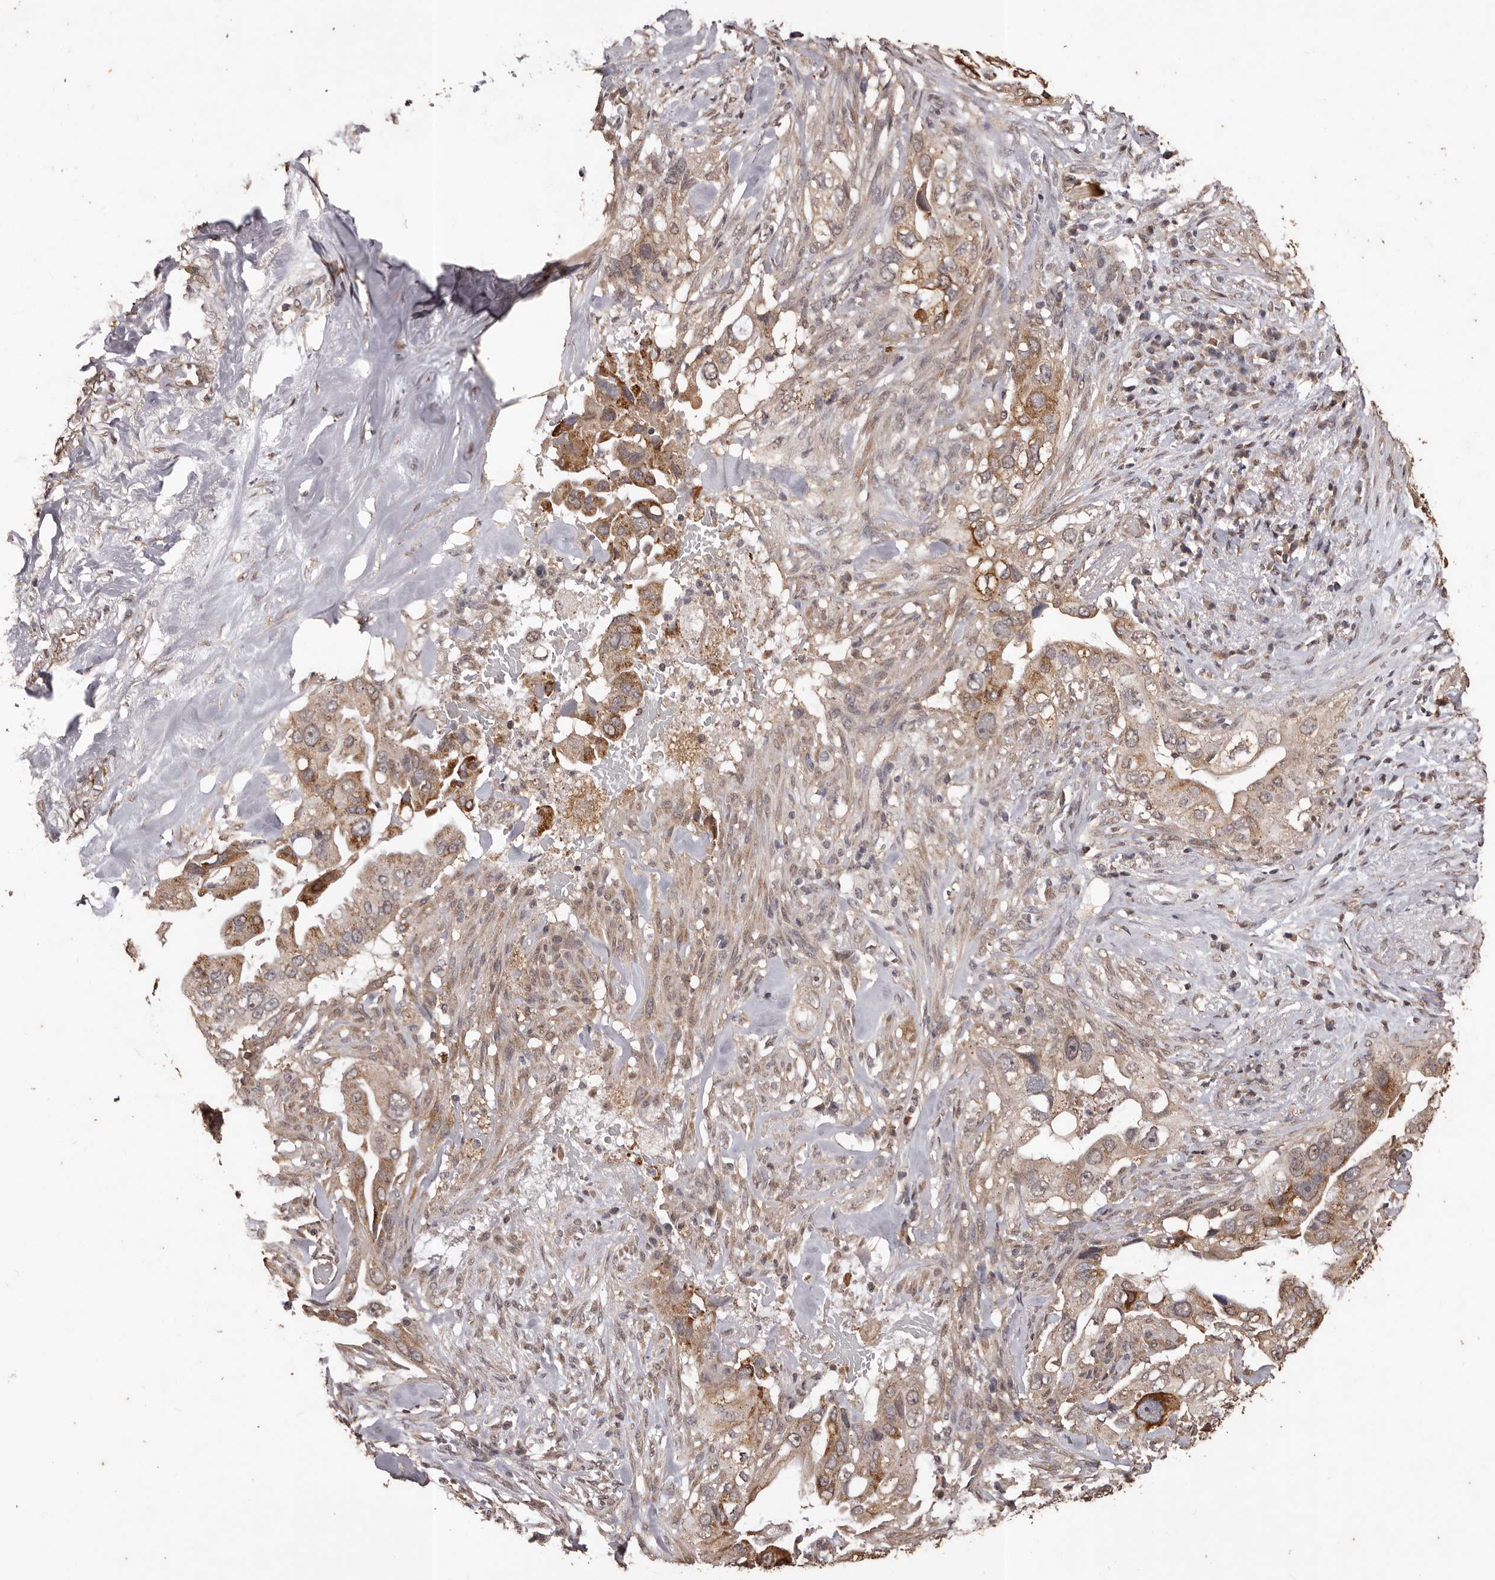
{"staining": {"intensity": "moderate", "quantity": ">75%", "location": "cytoplasmic/membranous"}, "tissue": "pancreatic cancer", "cell_type": "Tumor cells", "image_type": "cancer", "snomed": [{"axis": "morphology", "description": "Inflammation, NOS"}, {"axis": "morphology", "description": "Adenocarcinoma, NOS"}, {"axis": "topography", "description": "Pancreas"}], "caption": "Pancreatic cancer (adenocarcinoma) tissue shows moderate cytoplasmic/membranous expression in about >75% of tumor cells", "gene": "NAV1", "patient": {"sex": "female", "age": 56}}